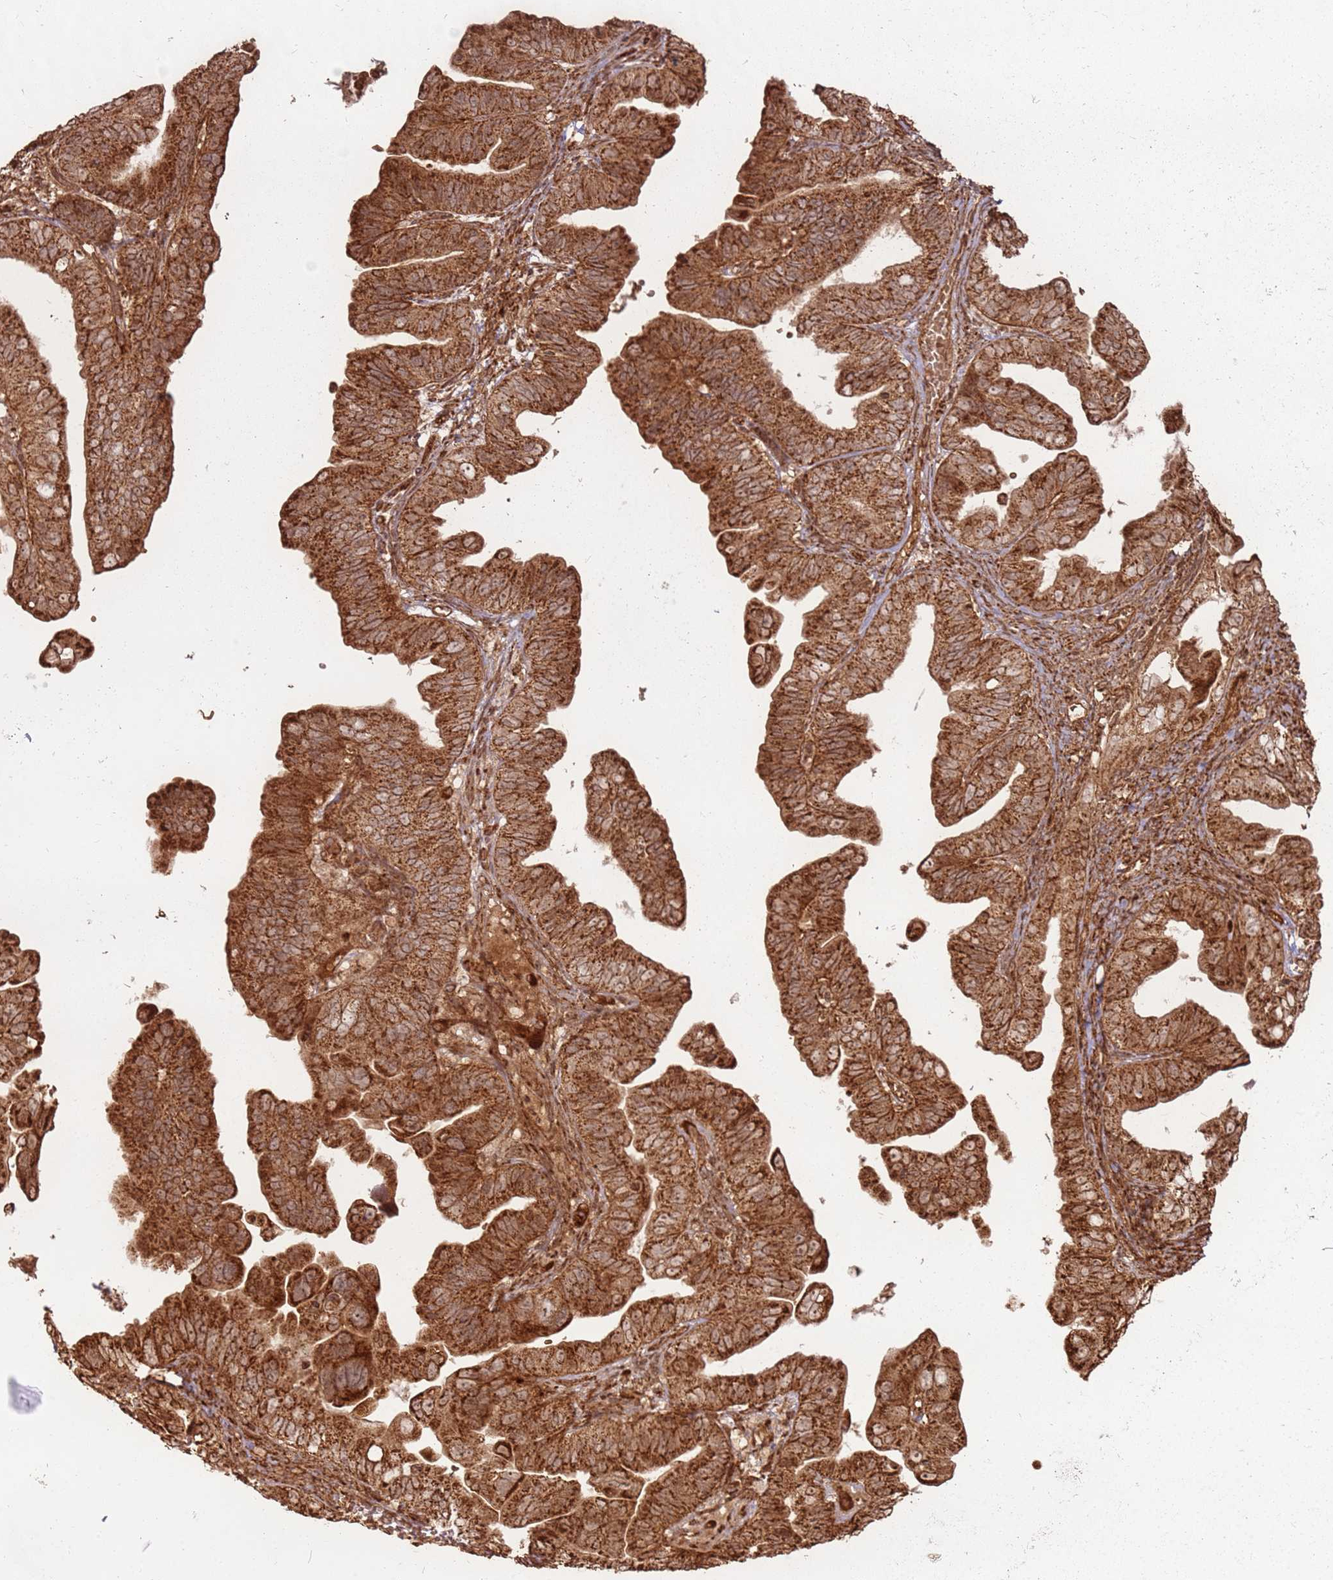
{"staining": {"intensity": "strong", "quantity": ">75%", "location": "cytoplasmic/membranous"}, "tissue": "ovarian cancer", "cell_type": "Tumor cells", "image_type": "cancer", "snomed": [{"axis": "morphology", "description": "Cystadenocarcinoma, serous, NOS"}, {"axis": "topography", "description": "Ovary"}], "caption": "This is an image of IHC staining of ovarian cancer, which shows strong expression in the cytoplasmic/membranous of tumor cells.", "gene": "MRPS6", "patient": {"sex": "female", "age": 56}}